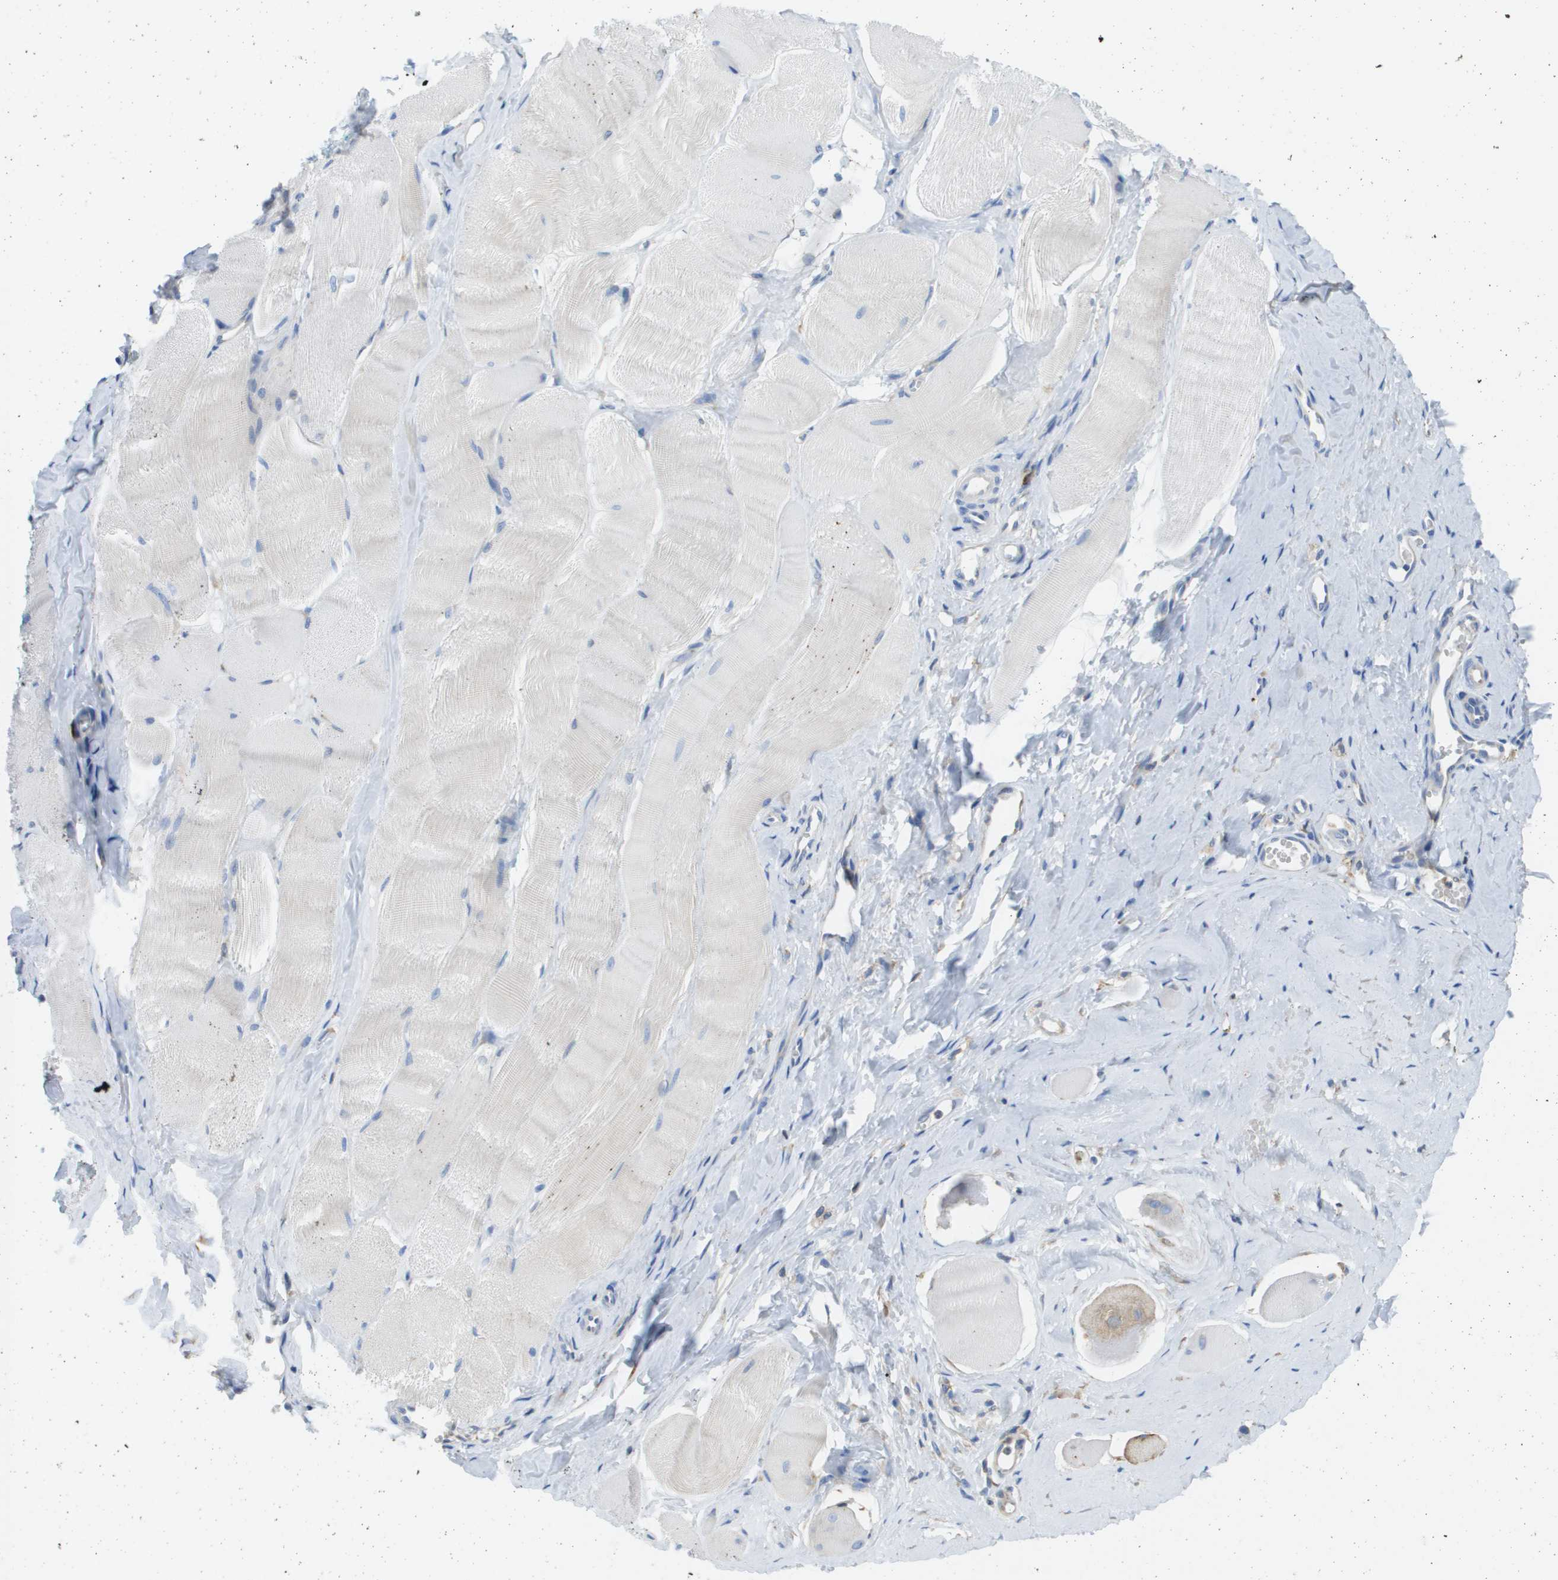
{"staining": {"intensity": "negative", "quantity": "none", "location": "none"}, "tissue": "skeletal muscle", "cell_type": "Myocytes", "image_type": "normal", "snomed": [{"axis": "morphology", "description": "Normal tissue, NOS"}, {"axis": "morphology", "description": "Squamous cell carcinoma, NOS"}, {"axis": "topography", "description": "Skeletal muscle"}], "caption": "Protein analysis of benign skeletal muscle exhibits no significant positivity in myocytes. The staining is performed using DAB (3,3'-diaminobenzidine) brown chromogen with nuclei counter-stained in using hematoxylin.", "gene": "SDR42E1", "patient": {"sex": "male", "age": 51}}